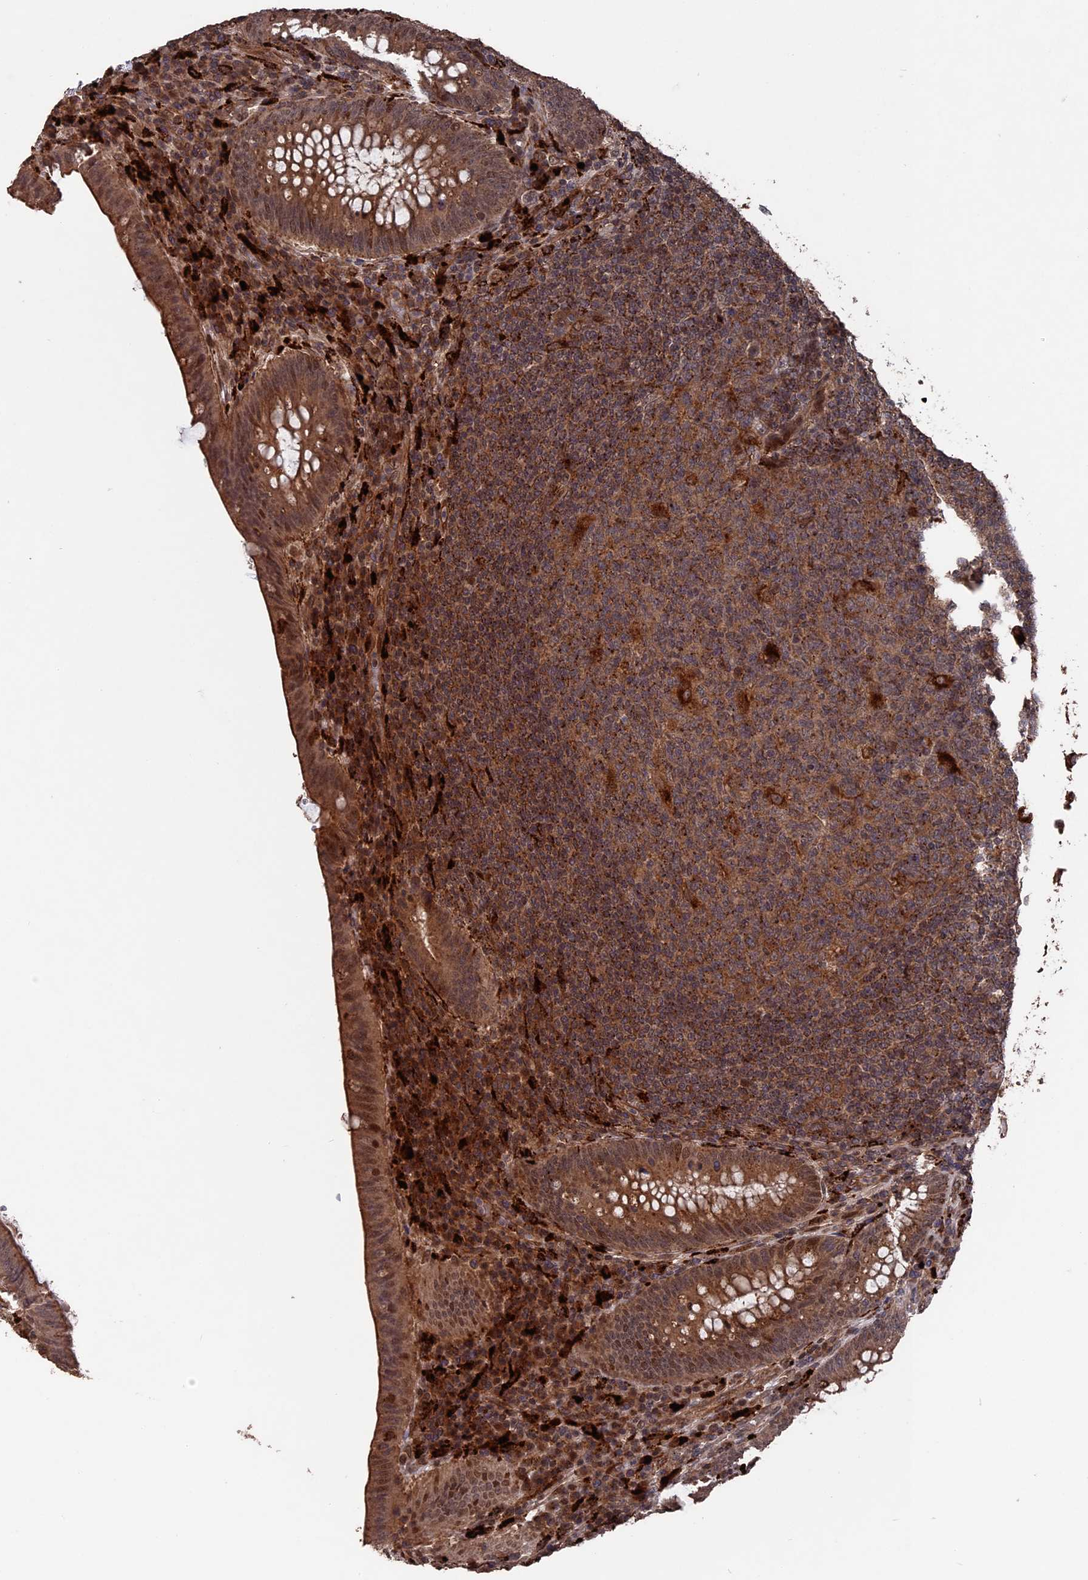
{"staining": {"intensity": "moderate", "quantity": ">75%", "location": "cytoplasmic/membranous,nuclear"}, "tissue": "appendix", "cell_type": "Glandular cells", "image_type": "normal", "snomed": [{"axis": "morphology", "description": "Normal tissue, NOS"}, {"axis": "topography", "description": "Appendix"}], "caption": "Appendix stained with a brown dye shows moderate cytoplasmic/membranous,nuclear positive positivity in approximately >75% of glandular cells.", "gene": "TELO2", "patient": {"sex": "male", "age": 78}}